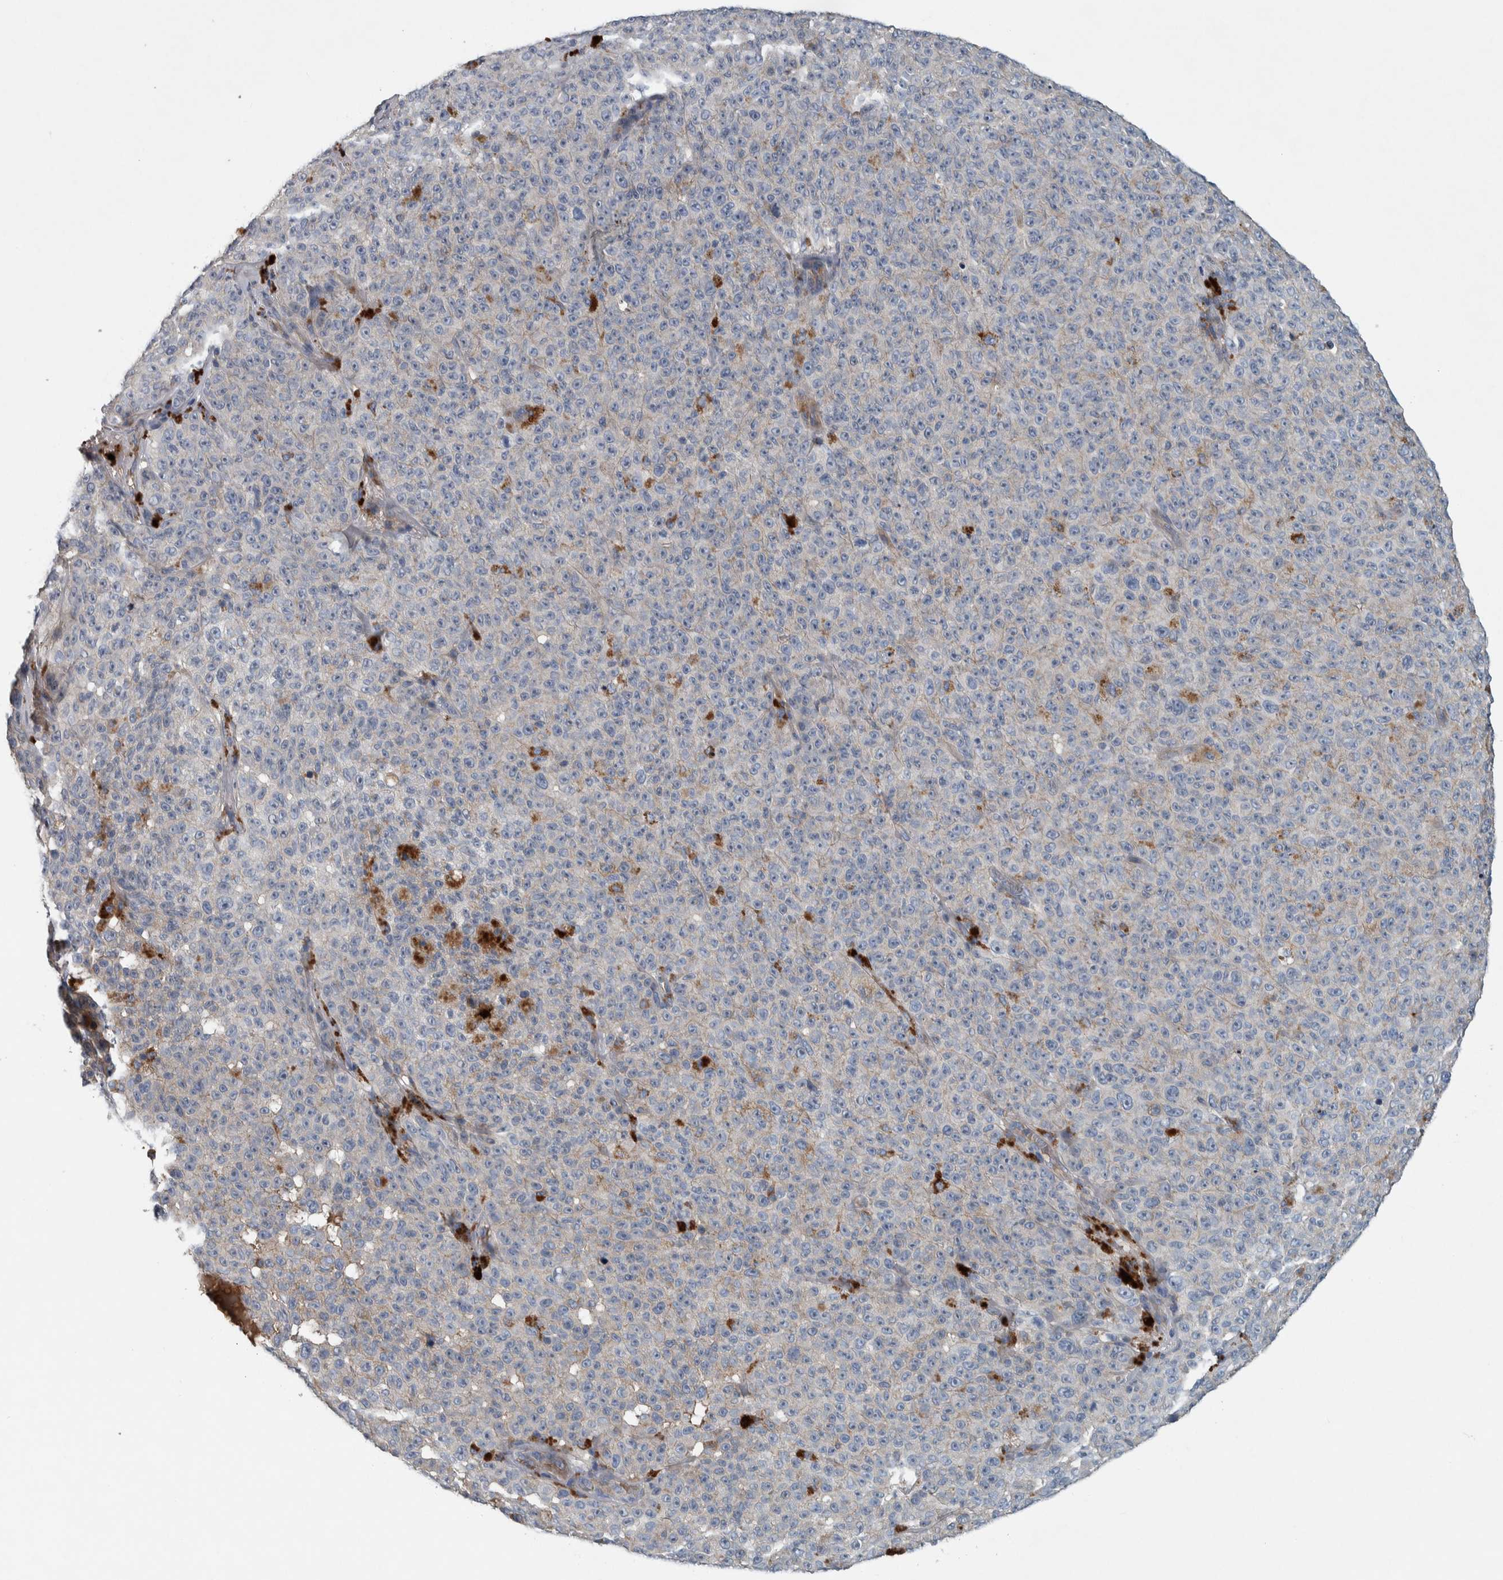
{"staining": {"intensity": "negative", "quantity": "none", "location": "none"}, "tissue": "melanoma", "cell_type": "Tumor cells", "image_type": "cancer", "snomed": [{"axis": "morphology", "description": "Malignant melanoma, NOS"}, {"axis": "topography", "description": "Skin"}], "caption": "A micrograph of melanoma stained for a protein shows no brown staining in tumor cells. (DAB immunohistochemistry with hematoxylin counter stain).", "gene": "SERPINC1", "patient": {"sex": "female", "age": 82}}